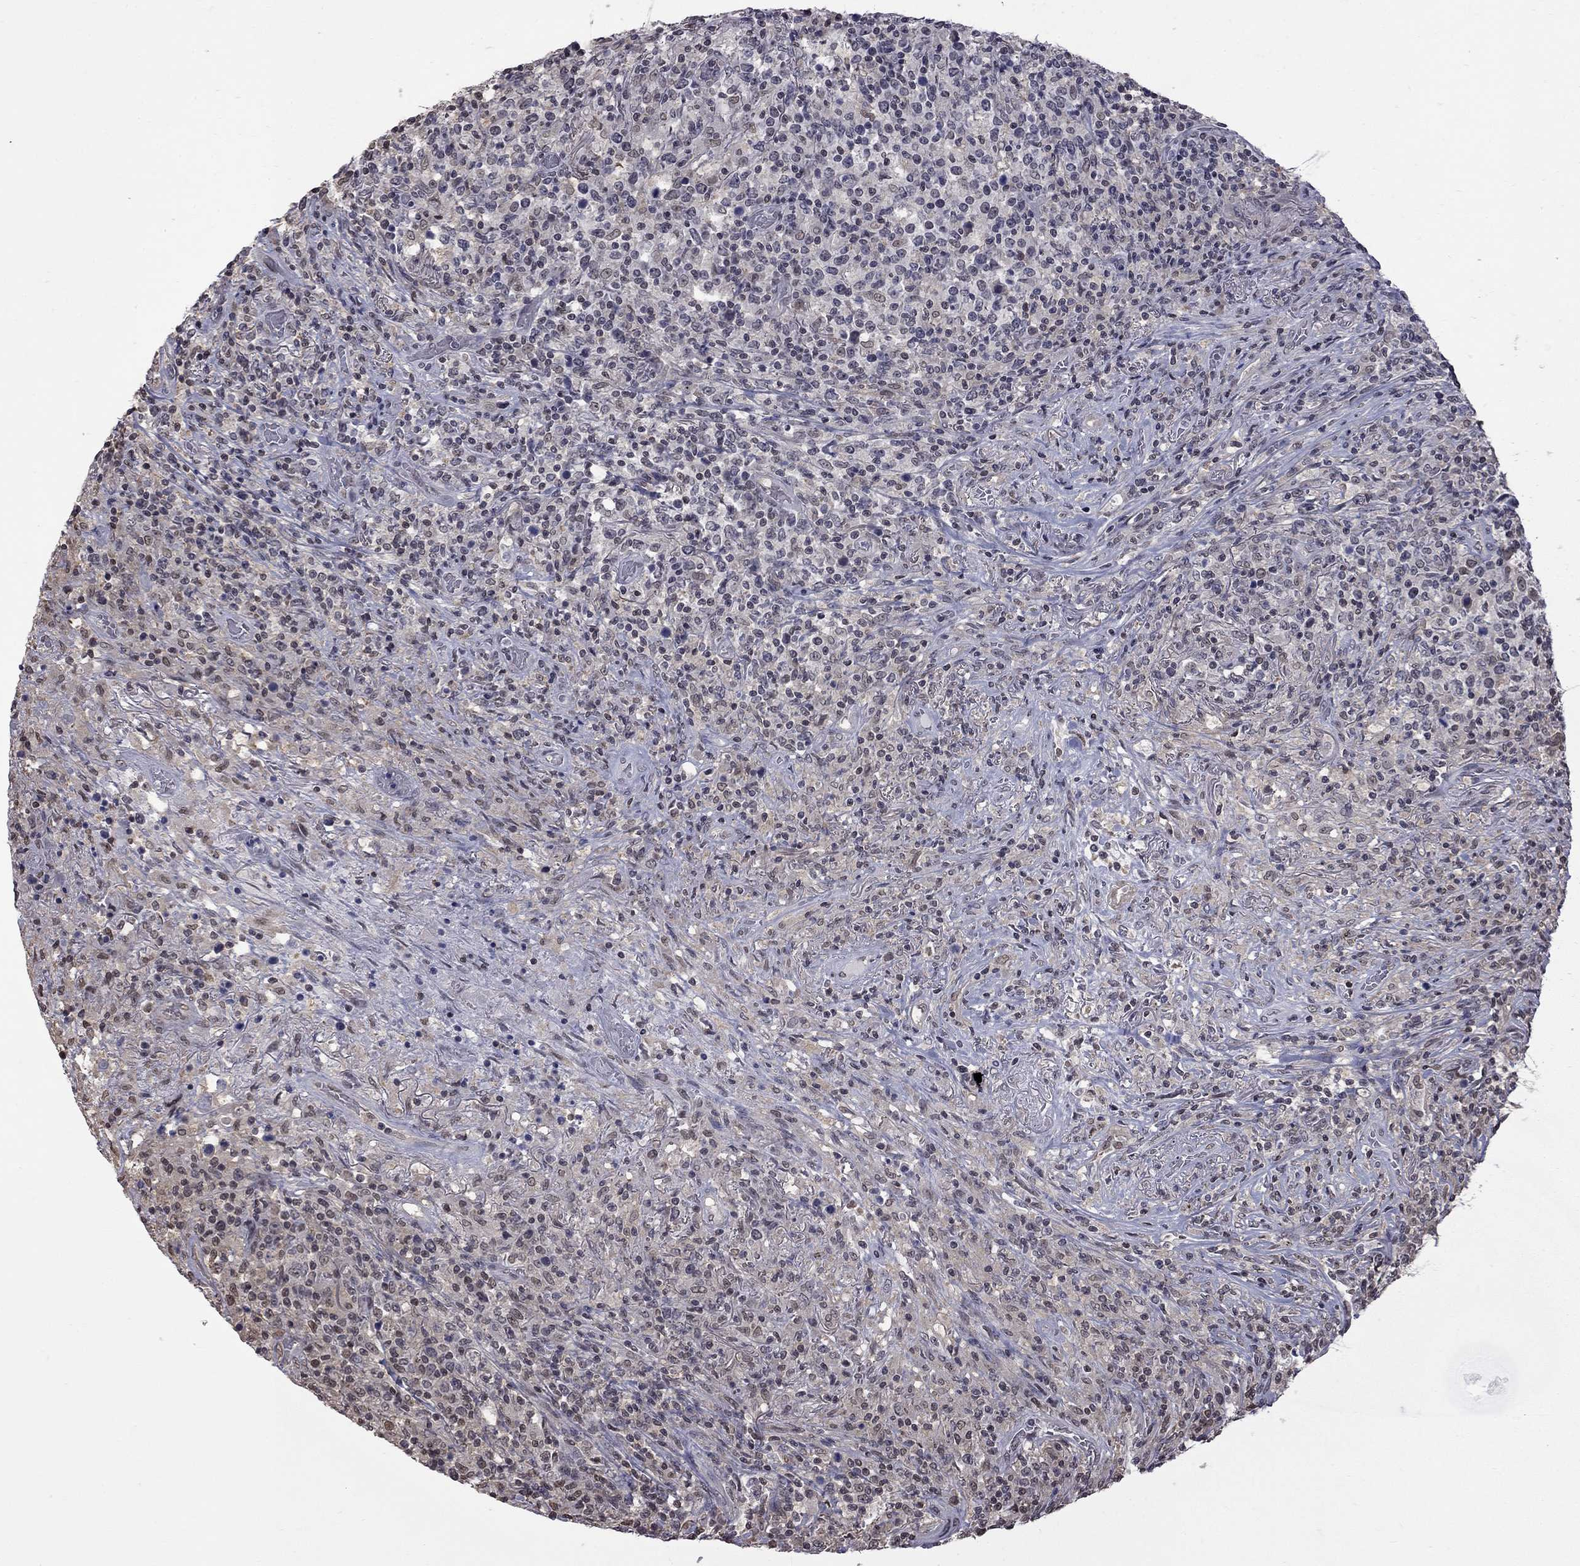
{"staining": {"intensity": "negative", "quantity": "none", "location": "none"}, "tissue": "lymphoma", "cell_type": "Tumor cells", "image_type": "cancer", "snomed": [{"axis": "morphology", "description": "Malignant lymphoma, non-Hodgkin's type, High grade"}, {"axis": "topography", "description": "Lung"}], "caption": "High-grade malignant lymphoma, non-Hodgkin's type was stained to show a protein in brown. There is no significant staining in tumor cells. (Immunohistochemistry (ihc), brightfield microscopy, high magnification).", "gene": "RFWD3", "patient": {"sex": "male", "age": 79}}